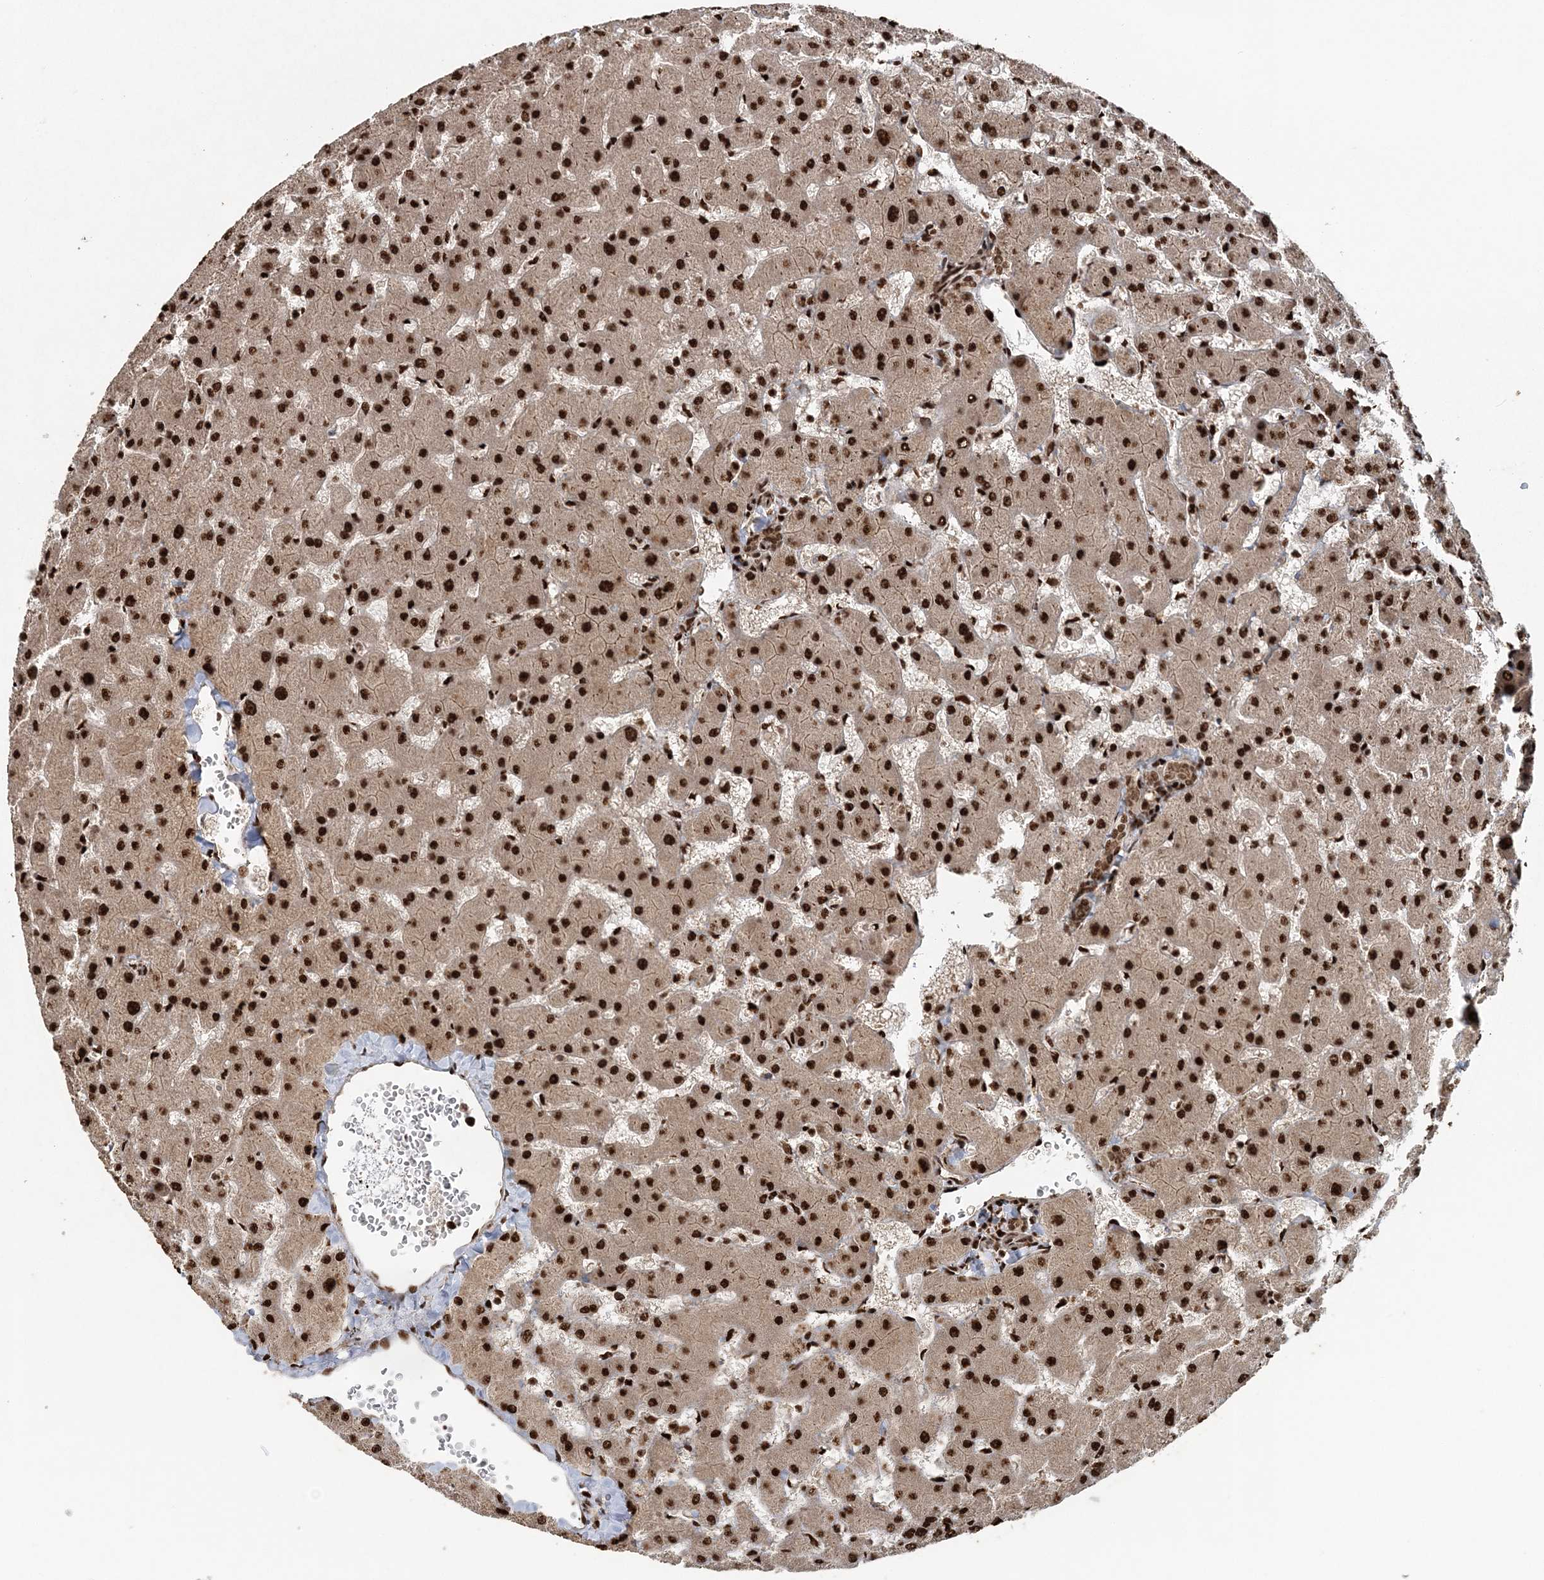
{"staining": {"intensity": "moderate", "quantity": ">75%", "location": "cytoplasmic/membranous,nuclear"}, "tissue": "liver", "cell_type": "Cholangiocytes", "image_type": "normal", "snomed": [{"axis": "morphology", "description": "Normal tissue, NOS"}, {"axis": "topography", "description": "Liver"}], "caption": "IHC photomicrograph of normal human liver stained for a protein (brown), which displays medium levels of moderate cytoplasmic/membranous,nuclear positivity in approximately >75% of cholangiocytes.", "gene": "EXOSC8", "patient": {"sex": "female", "age": 63}}